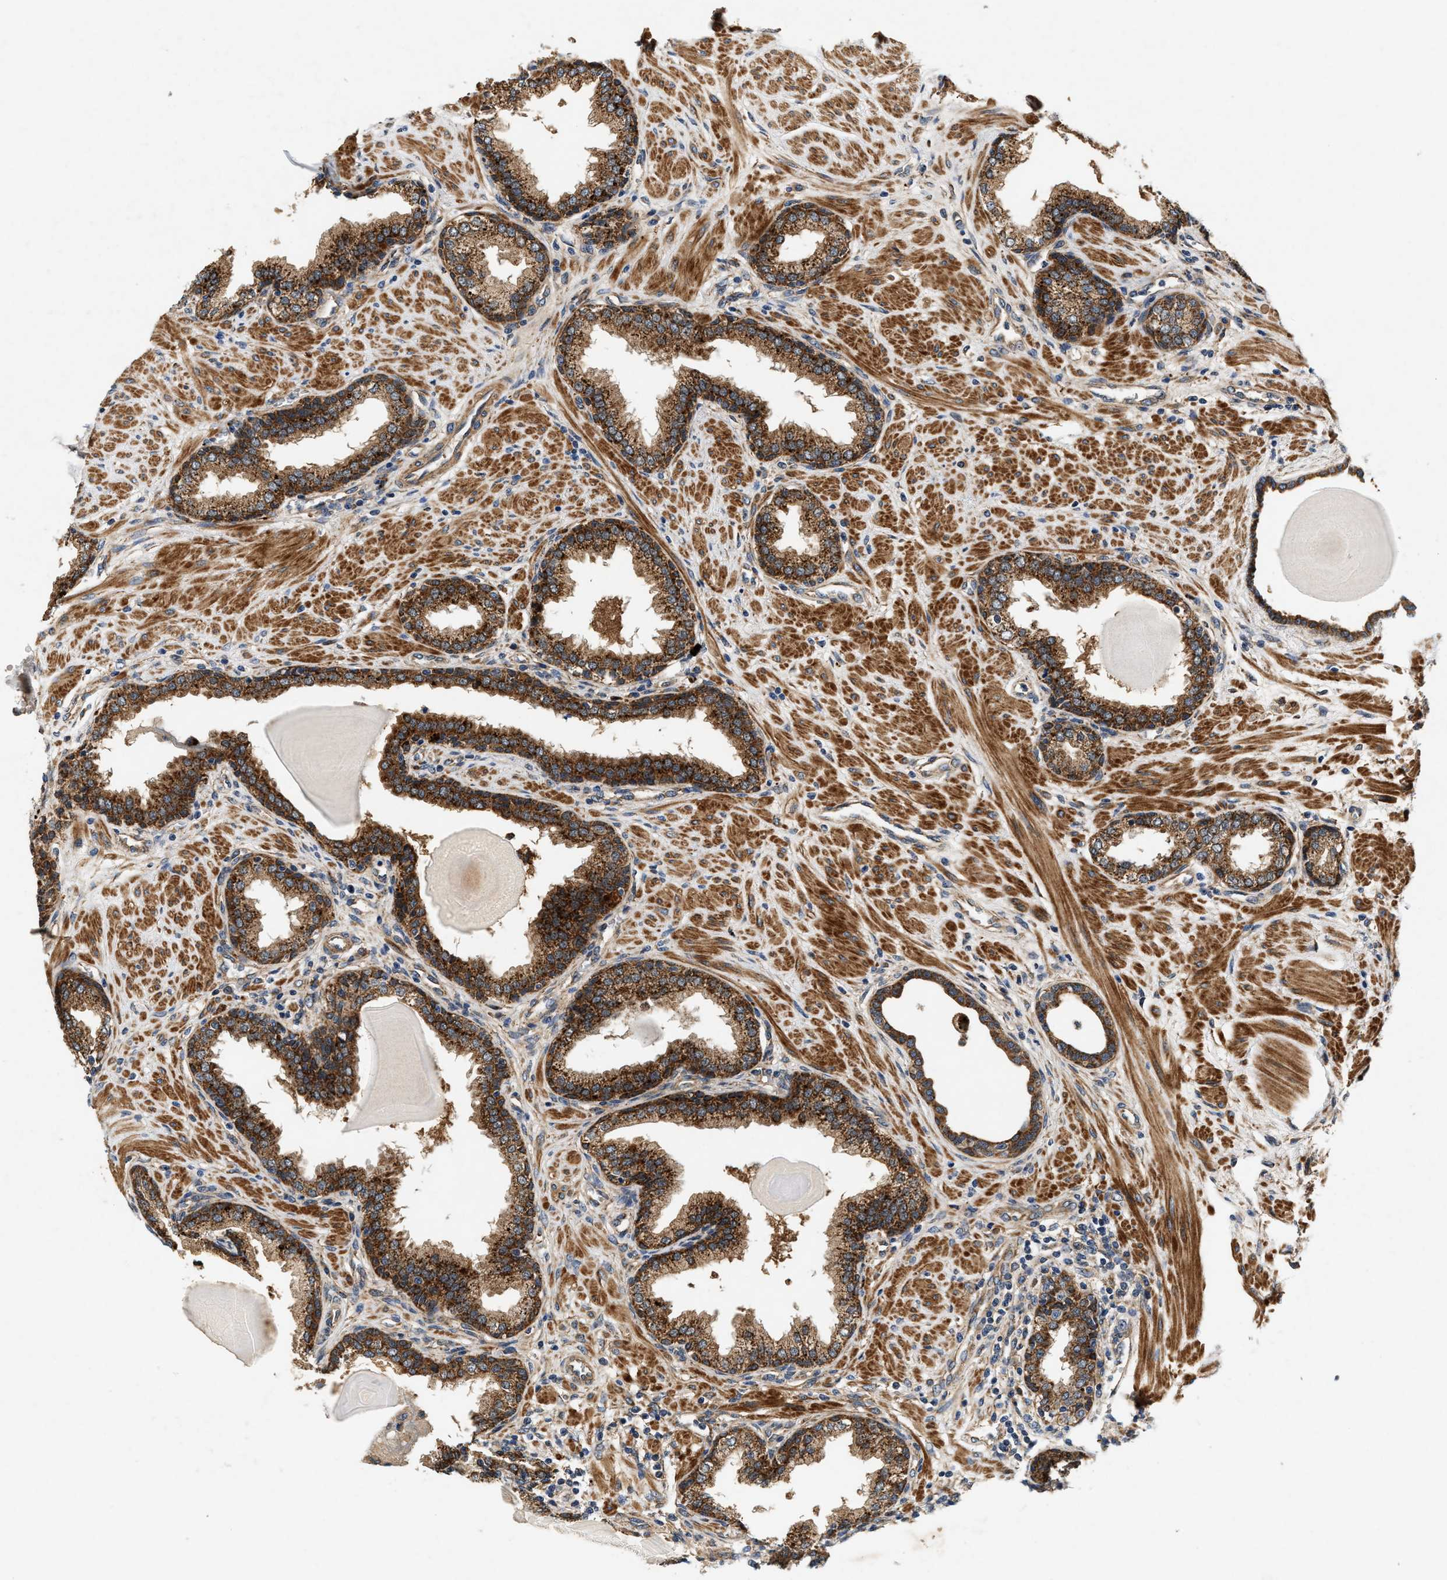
{"staining": {"intensity": "strong", "quantity": ">75%", "location": "cytoplasmic/membranous"}, "tissue": "prostate", "cell_type": "Glandular cells", "image_type": "normal", "snomed": [{"axis": "morphology", "description": "Normal tissue, NOS"}, {"axis": "topography", "description": "Prostate"}], "caption": "Protein expression analysis of normal human prostate reveals strong cytoplasmic/membranous expression in approximately >75% of glandular cells. The staining is performed using DAB brown chromogen to label protein expression. The nuclei are counter-stained blue using hematoxylin.", "gene": "DUSP10", "patient": {"sex": "male", "age": 51}}